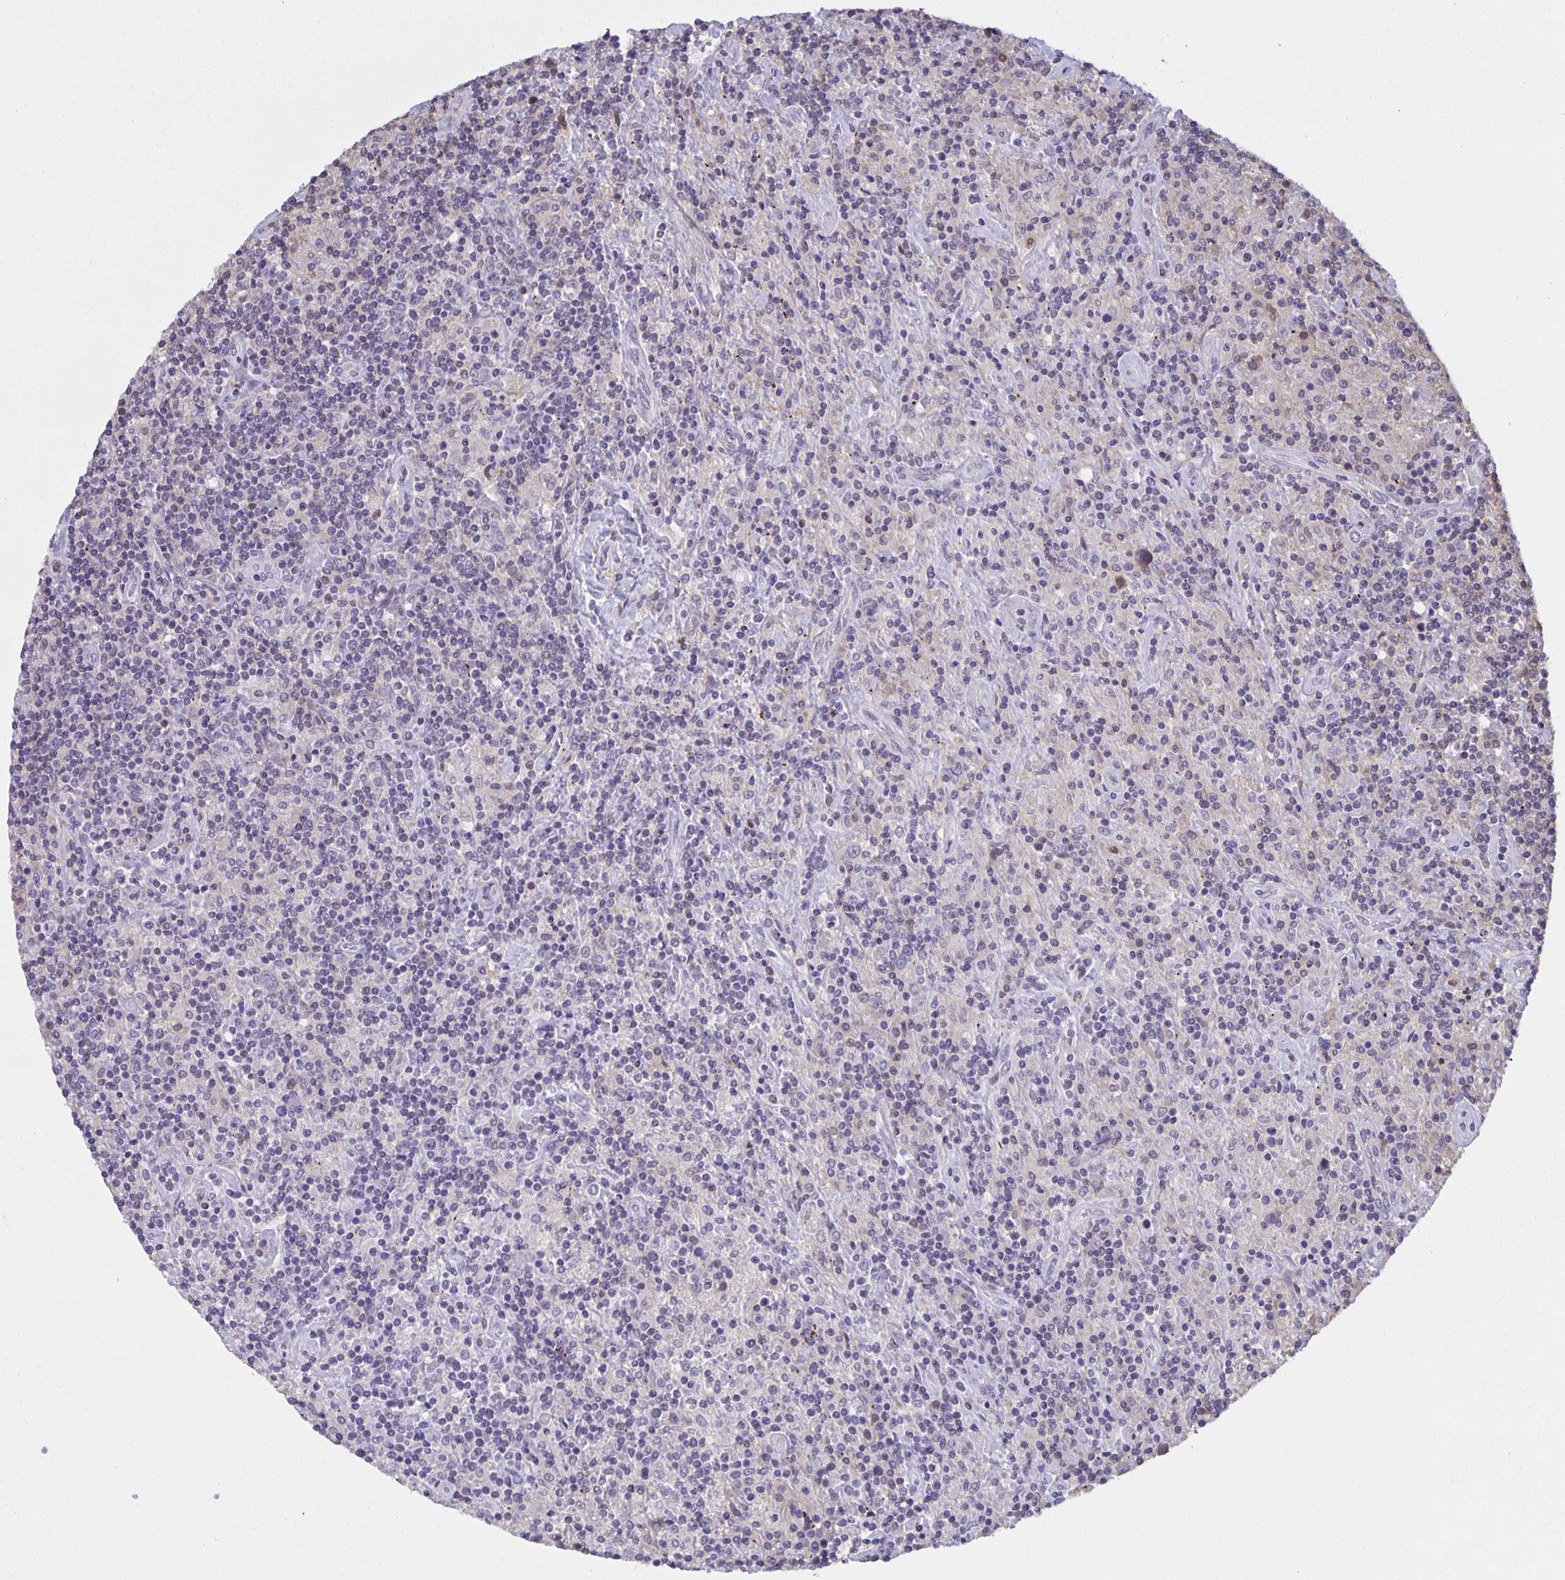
{"staining": {"intensity": "negative", "quantity": "none", "location": "none"}, "tissue": "lymphoma", "cell_type": "Tumor cells", "image_type": "cancer", "snomed": [{"axis": "morphology", "description": "Hodgkin's disease, NOS"}, {"axis": "topography", "description": "Lymph node"}], "caption": "Photomicrograph shows no protein expression in tumor cells of lymphoma tissue. The staining is performed using DAB (3,3'-diaminobenzidine) brown chromogen with nuclei counter-stained in using hematoxylin.", "gene": "MARCHF6", "patient": {"sex": "male", "age": 70}}